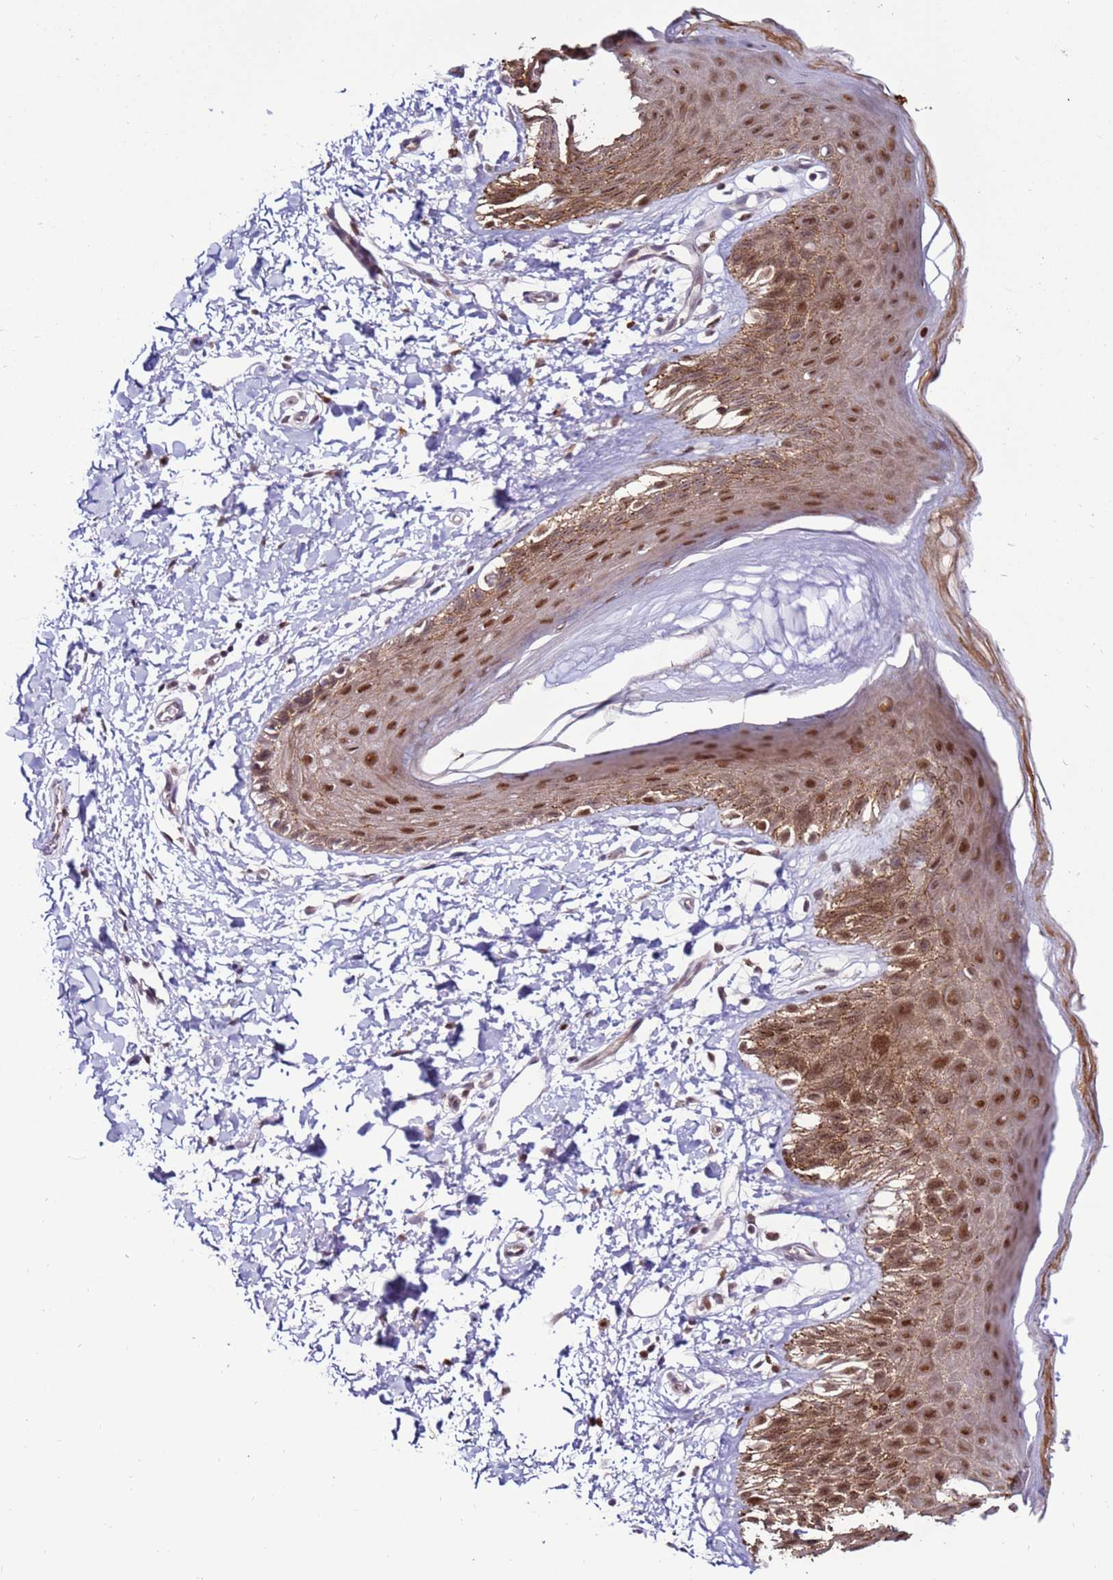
{"staining": {"intensity": "moderate", "quantity": ">75%", "location": "cytoplasmic/membranous,nuclear"}, "tissue": "skin", "cell_type": "Epidermal cells", "image_type": "normal", "snomed": [{"axis": "morphology", "description": "Normal tissue, NOS"}, {"axis": "topography", "description": "Anal"}], "caption": "Immunohistochemistry (IHC) staining of unremarkable skin, which exhibits medium levels of moderate cytoplasmic/membranous,nuclear positivity in about >75% of epidermal cells indicating moderate cytoplasmic/membranous,nuclear protein positivity. The staining was performed using DAB (brown) for protein detection and nuclei were counterstained in hematoxylin (blue).", "gene": "KPNA4", "patient": {"sex": "male", "age": 44}}